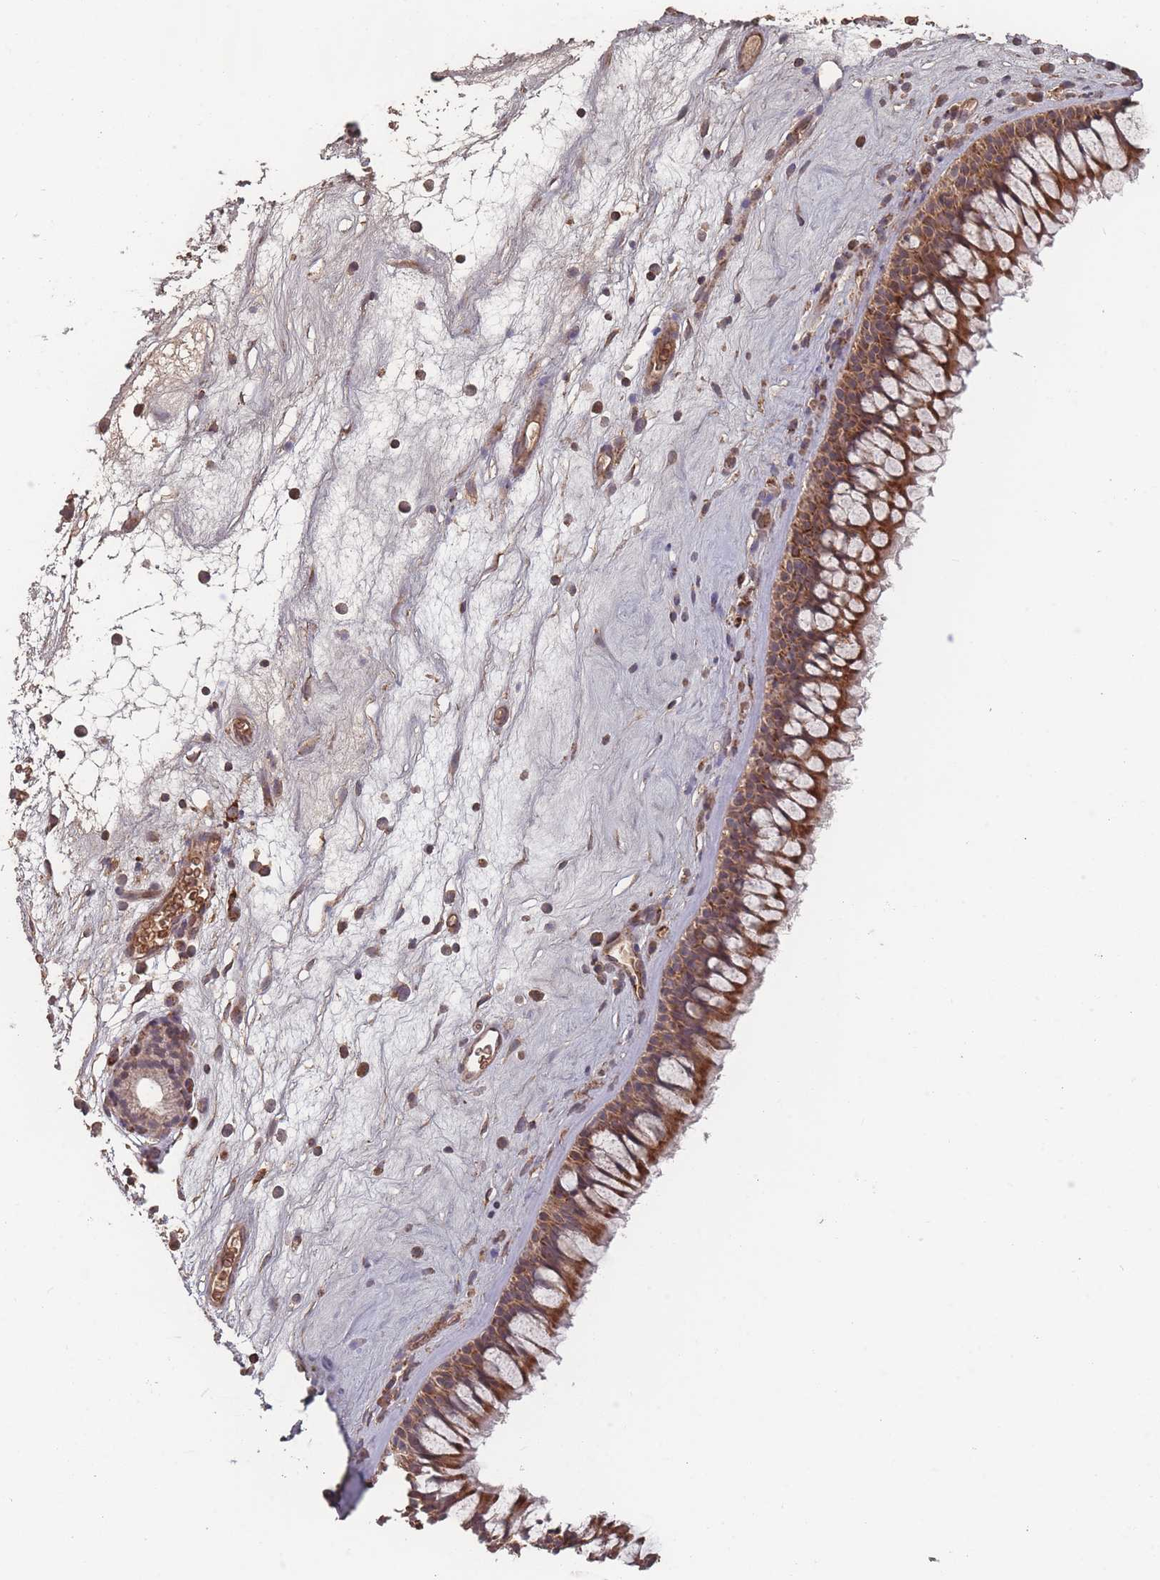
{"staining": {"intensity": "strong", "quantity": ">75%", "location": "cytoplasmic/membranous"}, "tissue": "nasopharynx", "cell_type": "Respiratory epithelial cells", "image_type": "normal", "snomed": [{"axis": "morphology", "description": "Normal tissue, NOS"}, {"axis": "morphology", "description": "Inflammation, NOS"}, {"axis": "morphology", "description": "Malignant melanoma, Metastatic site"}, {"axis": "topography", "description": "Nasopharynx"}], "caption": "A high-resolution image shows IHC staining of benign nasopharynx, which shows strong cytoplasmic/membranous positivity in approximately >75% of respiratory epithelial cells.", "gene": "LYRM7", "patient": {"sex": "male", "age": 70}}